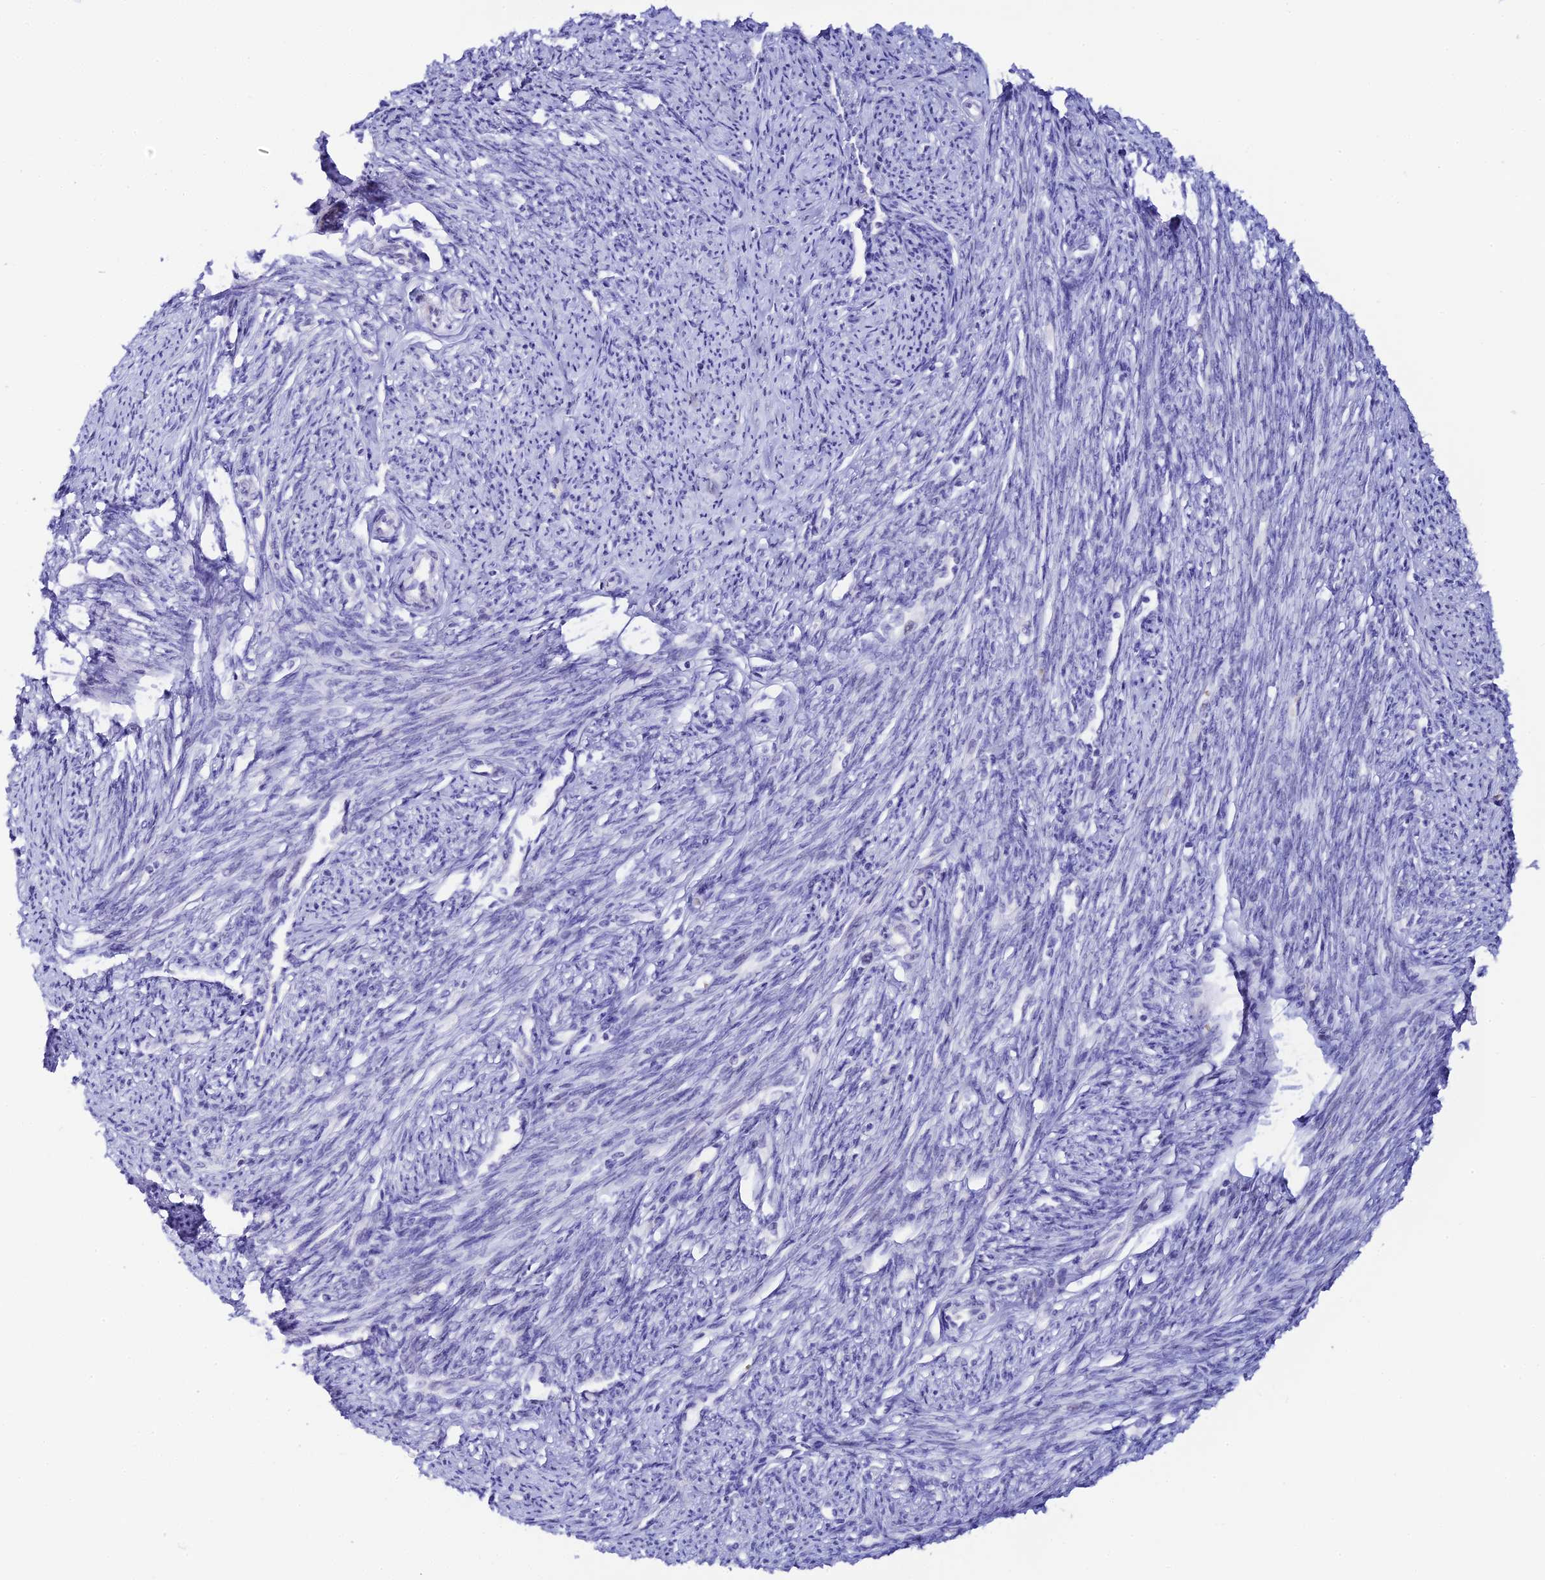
{"staining": {"intensity": "negative", "quantity": "none", "location": "none"}, "tissue": "smooth muscle", "cell_type": "Smooth muscle cells", "image_type": "normal", "snomed": [{"axis": "morphology", "description": "Normal tissue, NOS"}, {"axis": "topography", "description": "Smooth muscle"}, {"axis": "topography", "description": "Uterus"}], "caption": "An IHC photomicrograph of benign smooth muscle is shown. There is no staining in smooth muscle cells of smooth muscle. (Stains: DAB immunohistochemistry (IHC) with hematoxylin counter stain, Microscopy: brightfield microscopy at high magnification).", "gene": "RASGEF1B", "patient": {"sex": "female", "age": 59}}